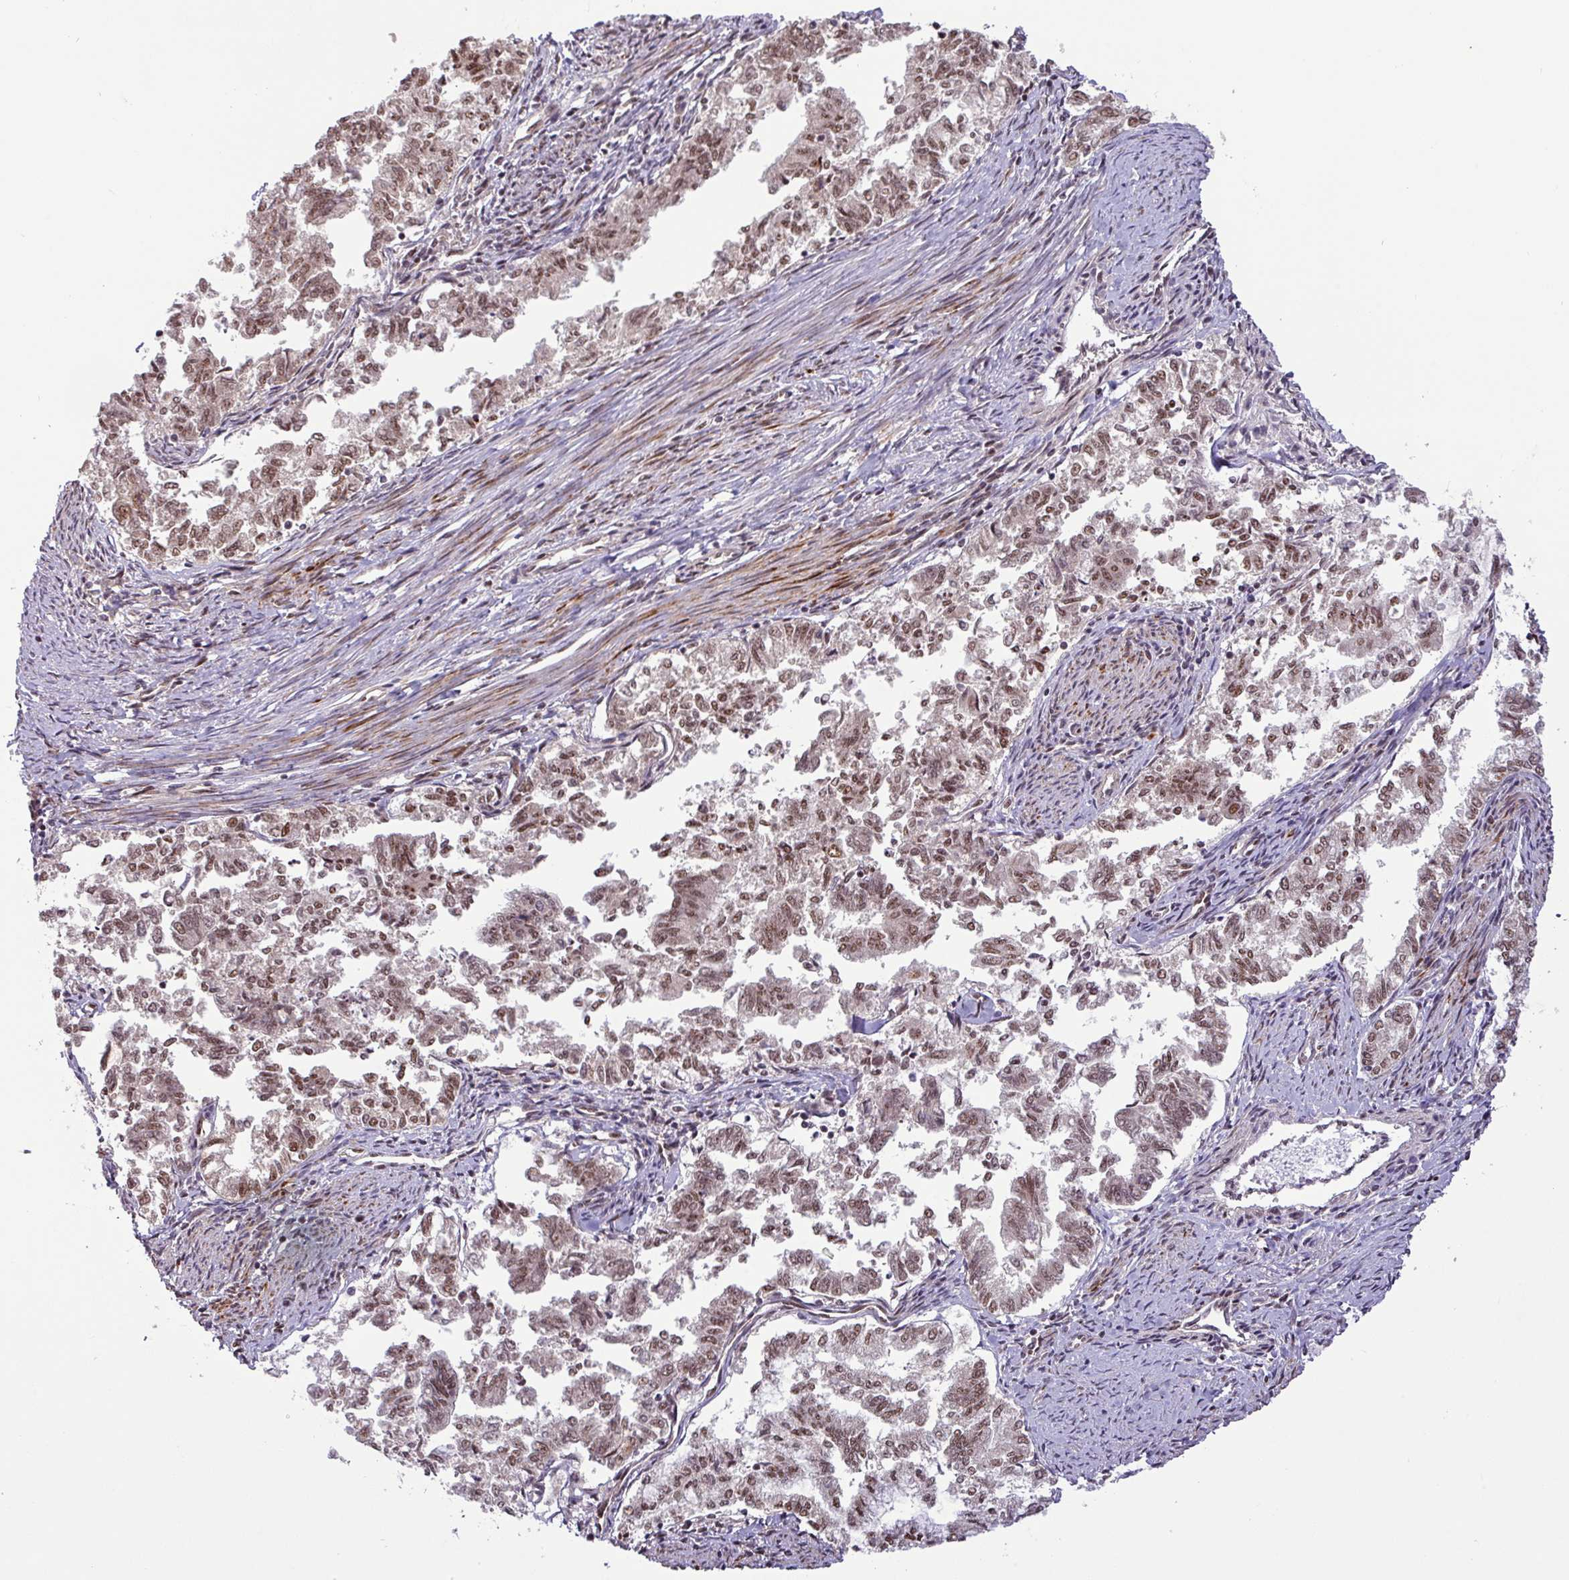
{"staining": {"intensity": "moderate", "quantity": ">75%", "location": "nuclear"}, "tissue": "endometrial cancer", "cell_type": "Tumor cells", "image_type": "cancer", "snomed": [{"axis": "morphology", "description": "Adenocarcinoma, NOS"}, {"axis": "topography", "description": "Endometrium"}], "caption": "Human endometrial cancer stained with a protein marker shows moderate staining in tumor cells.", "gene": "SRSF2", "patient": {"sex": "female", "age": 79}}